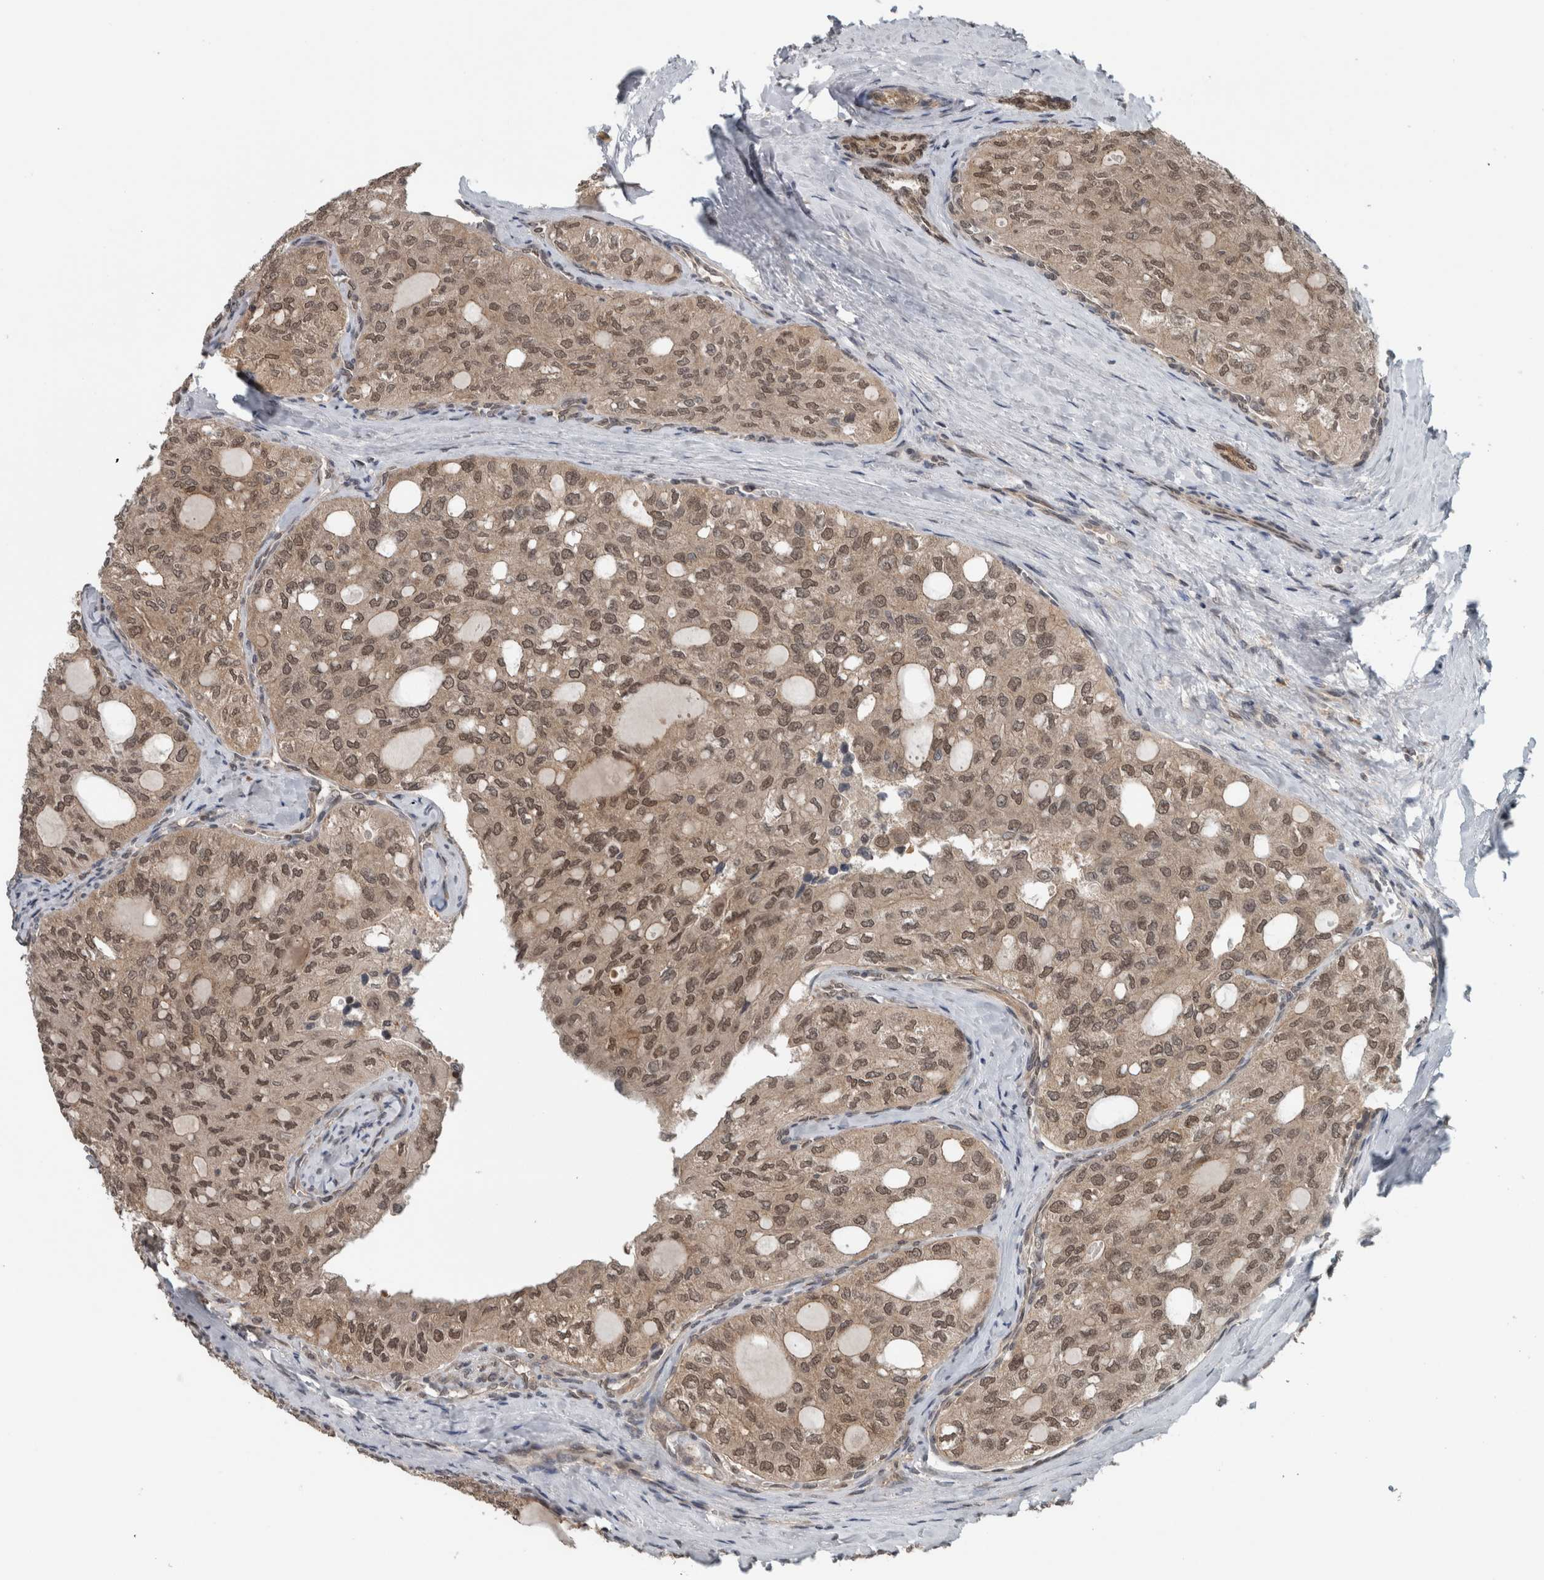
{"staining": {"intensity": "moderate", "quantity": ">75%", "location": "cytoplasmic/membranous,nuclear"}, "tissue": "thyroid cancer", "cell_type": "Tumor cells", "image_type": "cancer", "snomed": [{"axis": "morphology", "description": "Follicular adenoma carcinoma, NOS"}, {"axis": "topography", "description": "Thyroid gland"}], "caption": "Thyroid cancer stained for a protein (brown) reveals moderate cytoplasmic/membranous and nuclear positive expression in about >75% of tumor cells.", "gene": "SPAG7", "patient": {"sex": "male", "age": 75}}